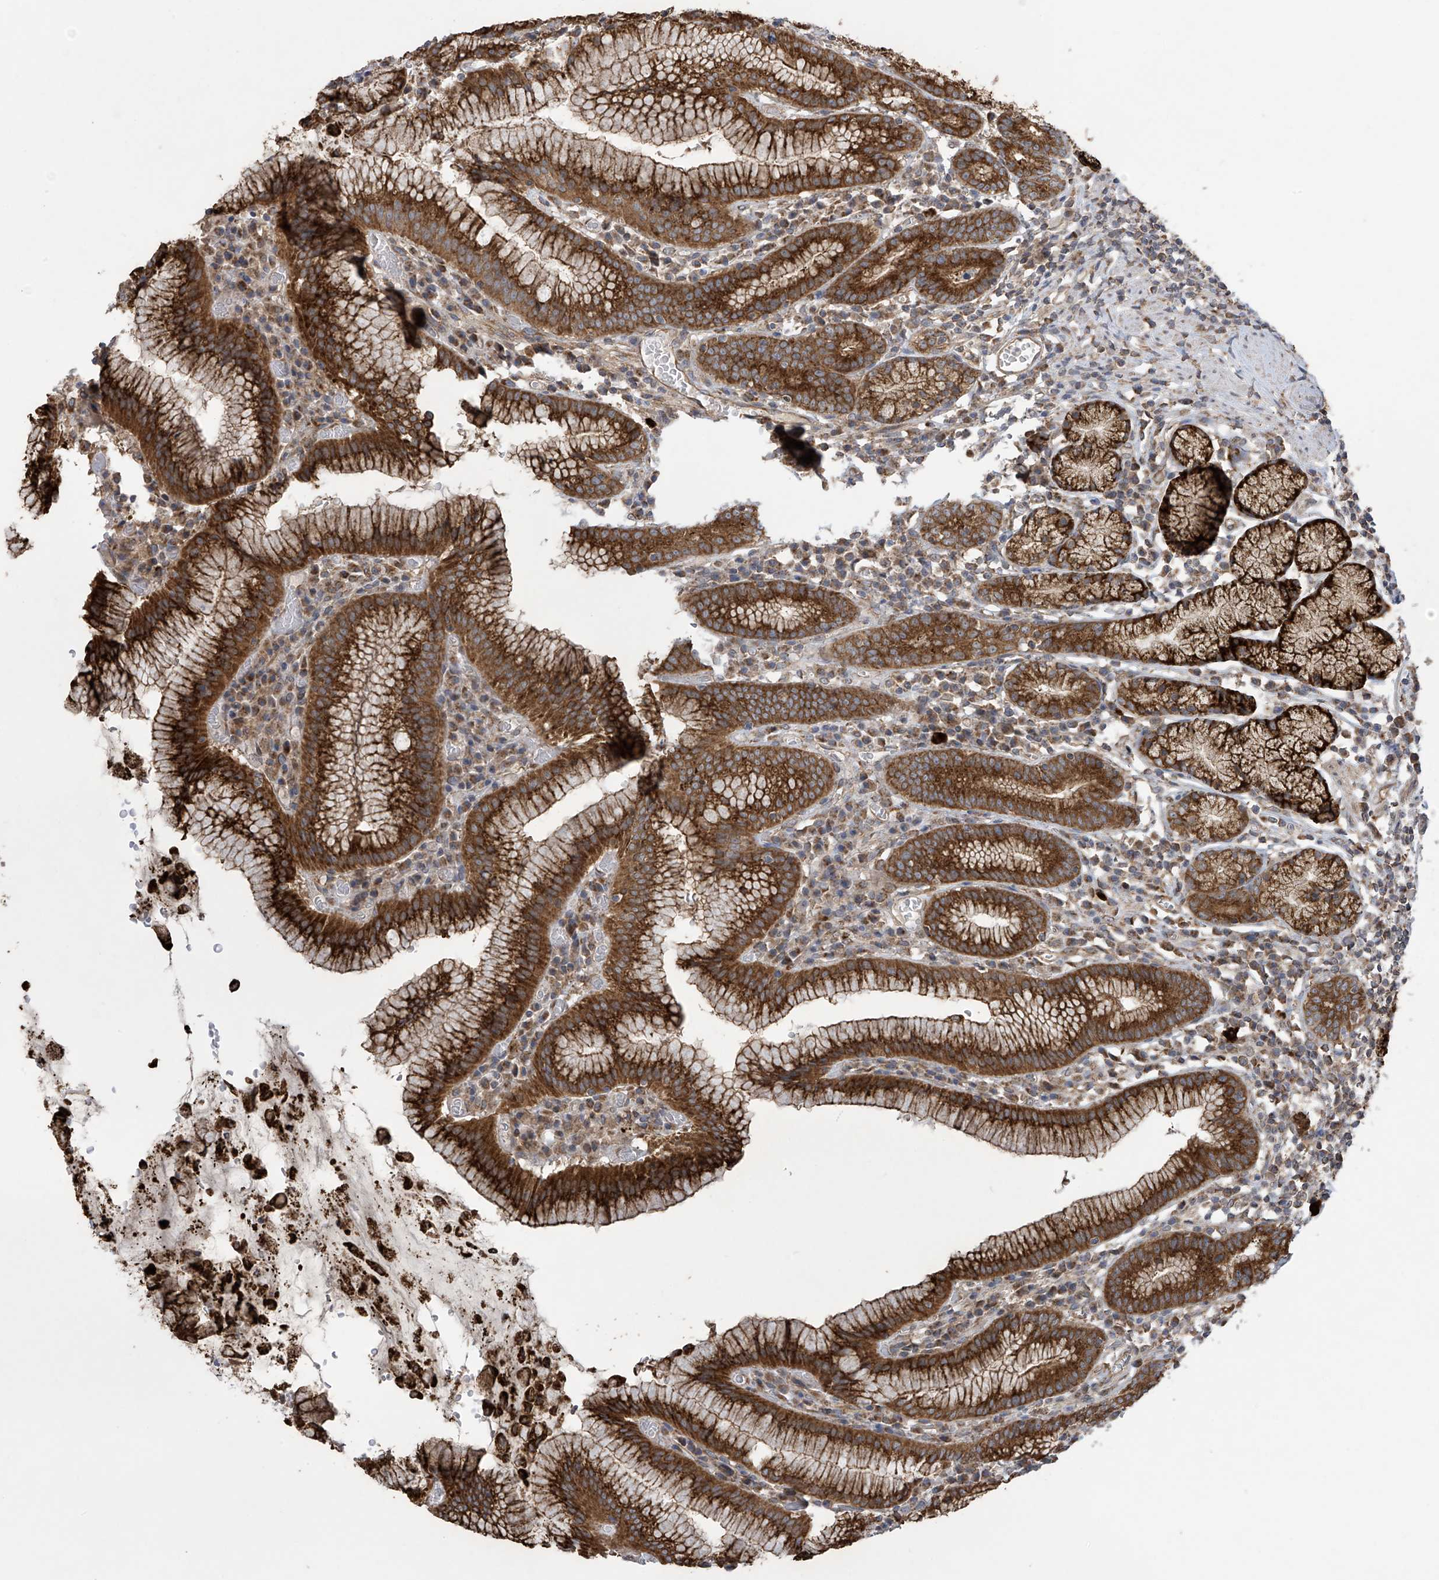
{"staining": {"intensity": "strong", "quantity": ">75%", "location": "cytoplasmic/membranous"}, "tissue": "stomach", "cell_type": "Glandular cells", "image_type": "normal", "snomed": [{"axis": "morphology", "description": "Normal tissue, NOS"}, {"axis": "topography", "description": "Stomach"}], "caption": "This is a photomicrograph of immunohistochemistry (IHC) staining of benign stomach, which shows strong expression in the cytoplasmic/membranous of glandular cells.", "gene": "PNPT1", "patient": {"sex": "male", "age": 55}}